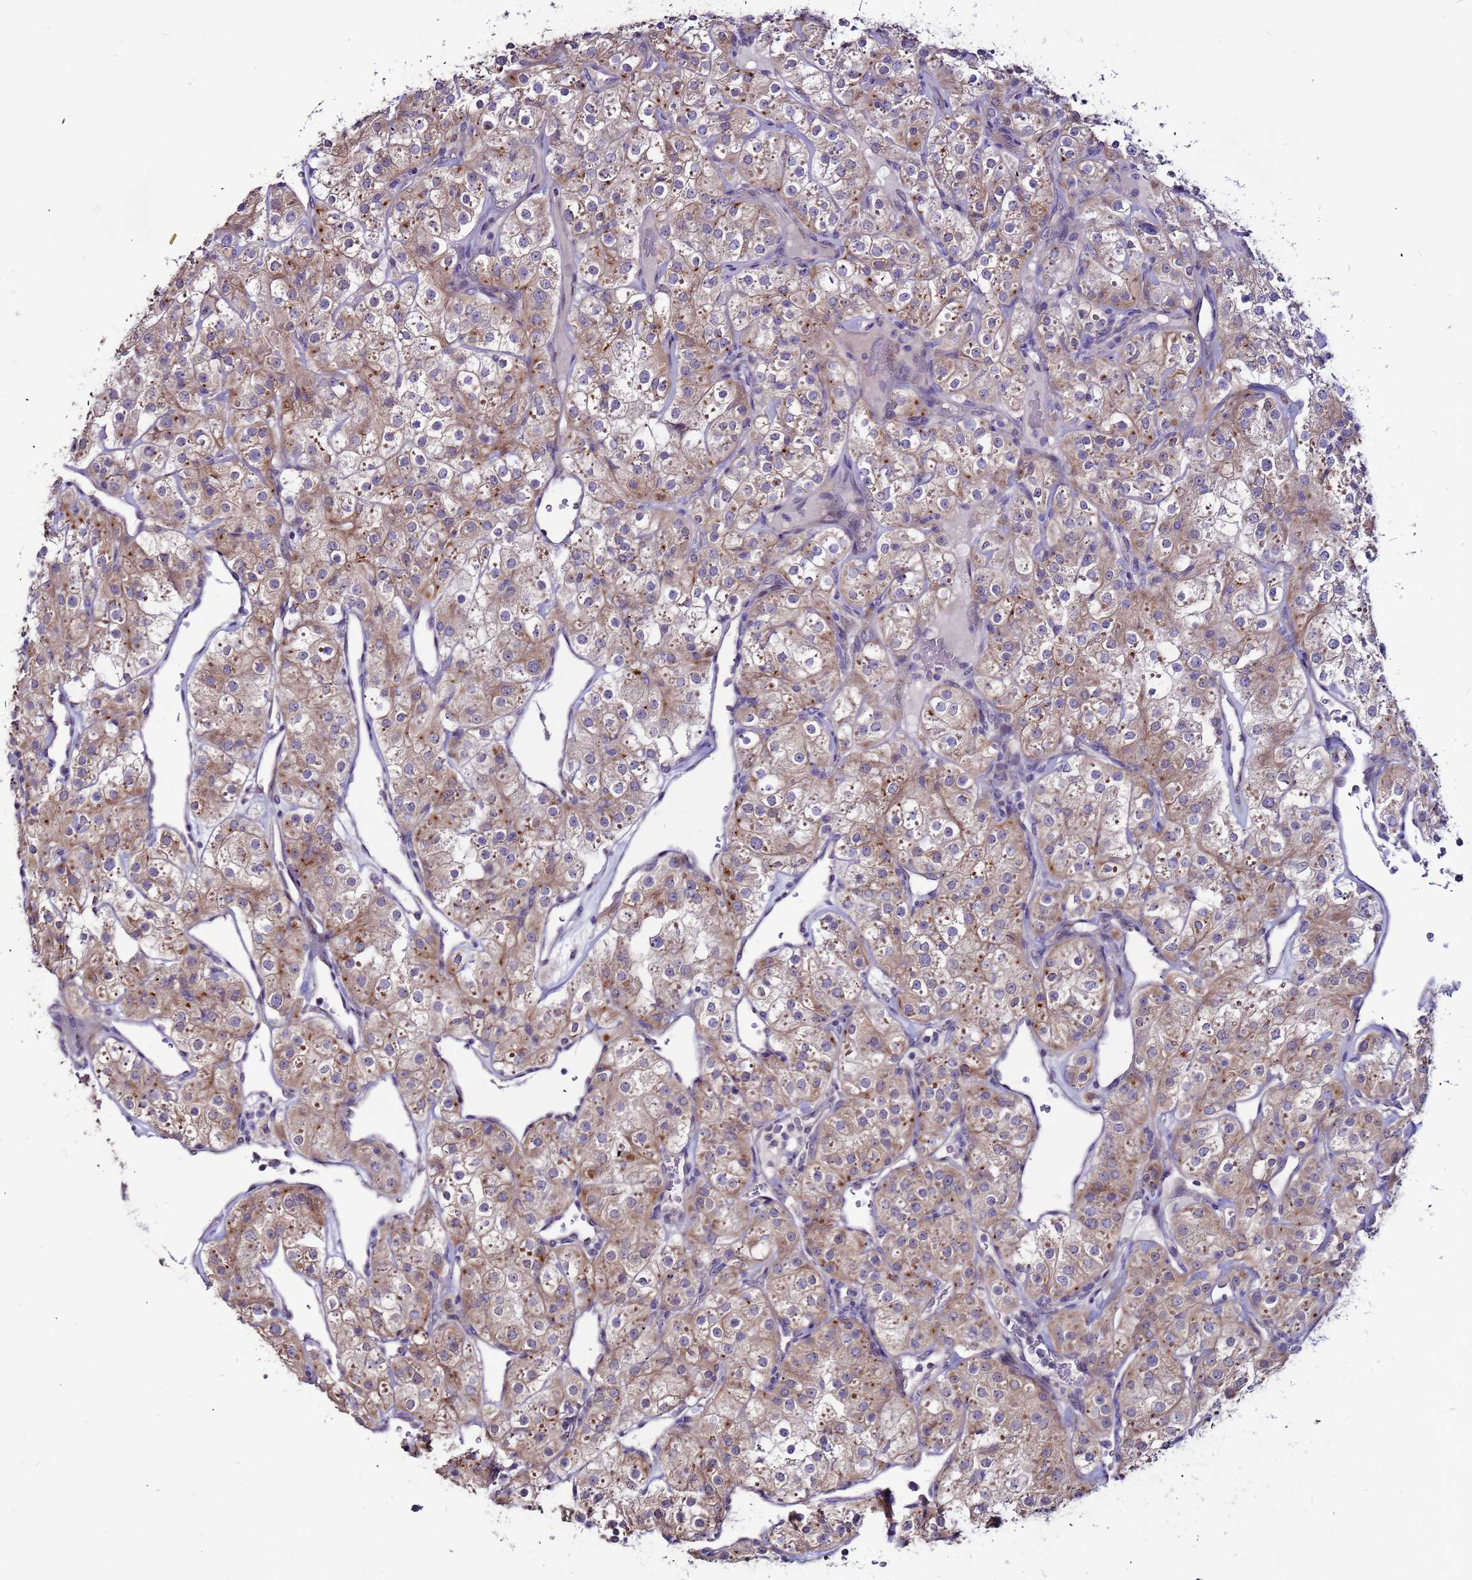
{"staining": {"intensity": "moderate", "quantity": ">75%", "location": "cytoplasmic/membranous"}, "tissue": "renal cancer", "cell_type": "Tumor cells", "image_type": "cancer", "snomed": [{"axis": "morphology", "description": "Adenocarcinoma, NOS"}, {"axis": "topography", "description": "Kidney"}], "caption": "Tumor cells display moderate cytoplasmic/membranous staining in approximately >75% of cells in renal cancer (adenocarcinoma).", "gene": "SLC44A3", "patient": {"sex": "male", "age": 77}}